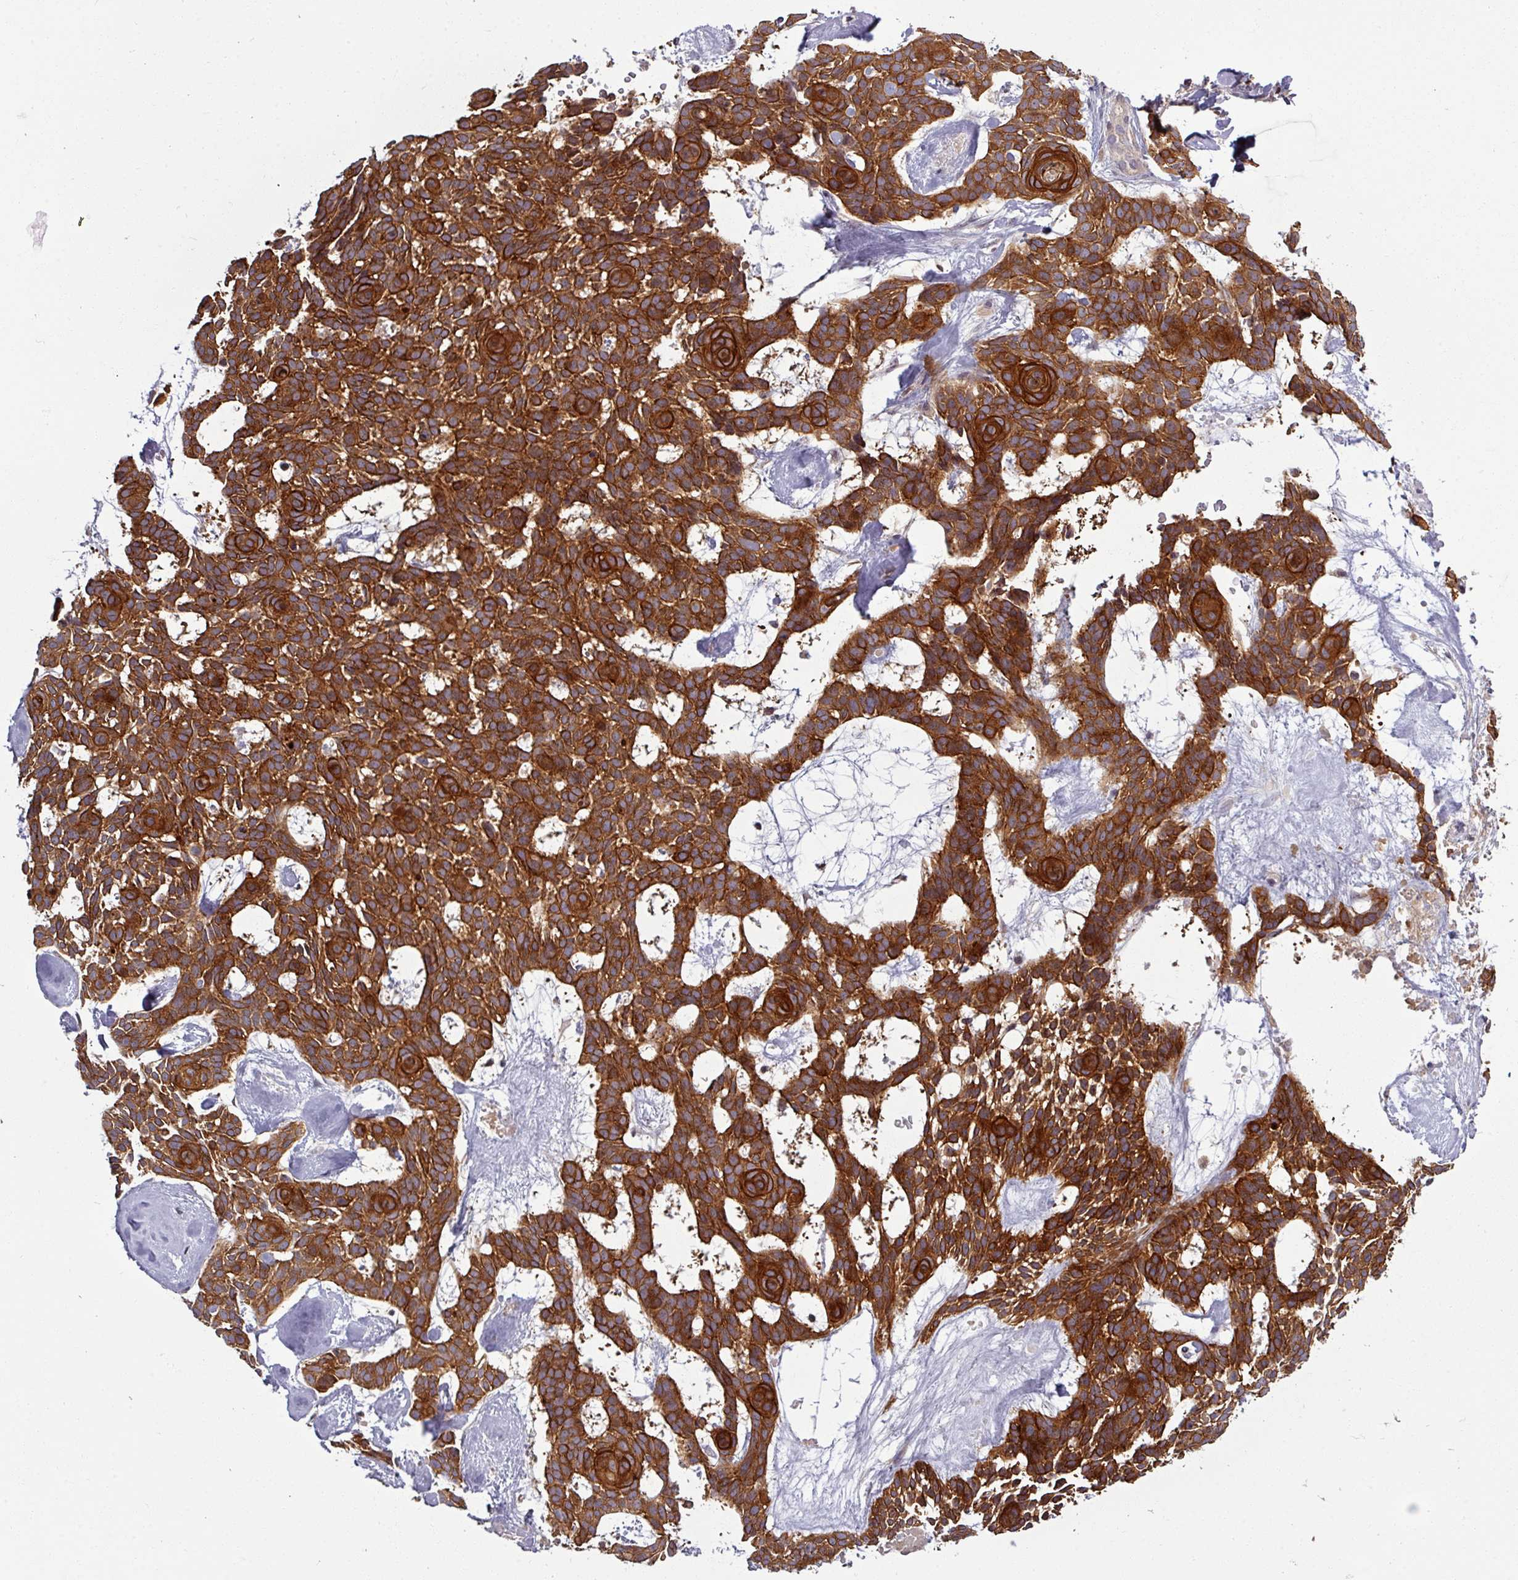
{"staining": {"intensity": "strong", "quantity": ">75%", "location": "cytoplasmic/membranous"}, "tissue": "skin cancer", "cell_type": "Tumor cells", "image_type": "cancer", "snomed": [{"axis": "morphology", "description": "Basal cell carcinoma"}, {"axis": "topography", "description": "Skin"}], "caption": "An immunohistochemistry histopathology image of tumor tissue is shown. Protein staining in brown highlights strong cytoplasmic/membranous positivity in skin basal cell carcinoma within tumor cells.", "gene": "TUSC3", "patient": {"sex": "male", "age": 61}}